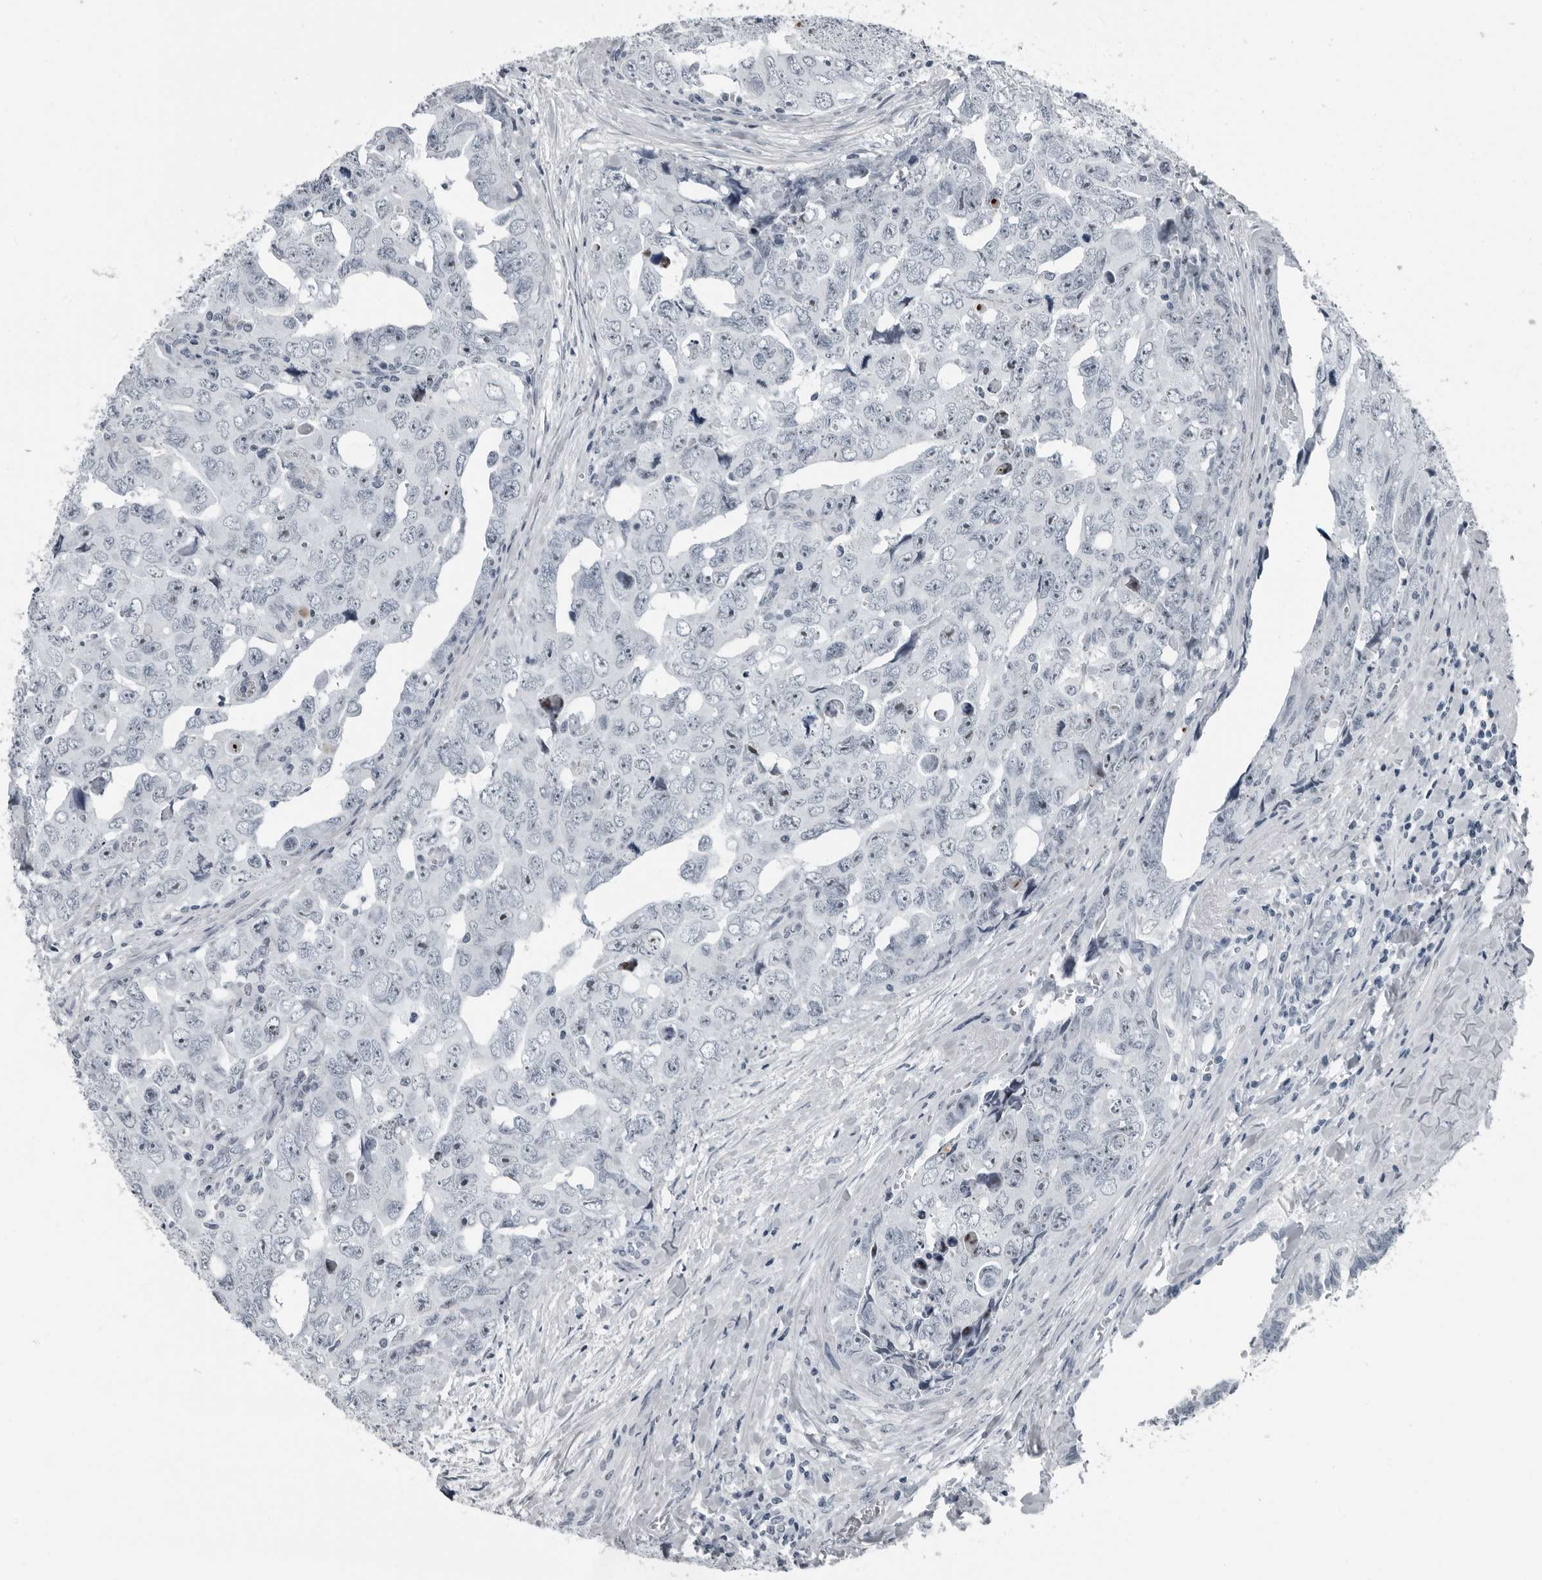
{"staining": {"intensity": "negative", "quantity": "none", "location": "none"}, "tissue": "testis cancer", "cell_type": "Tumor cells", "image_type": "cancer", "snomed": [{"axis": "morphology", "description": "Carcinoma, Embryonal, NOS"}, {"axis": "topography", "description": "Testis"}], "caption": "The micrograph displays no staining of tumor cells in embryonal carcinoma (testis).", "gene": "PDCD11", "patient": {"sex": "male", "age": 28}}